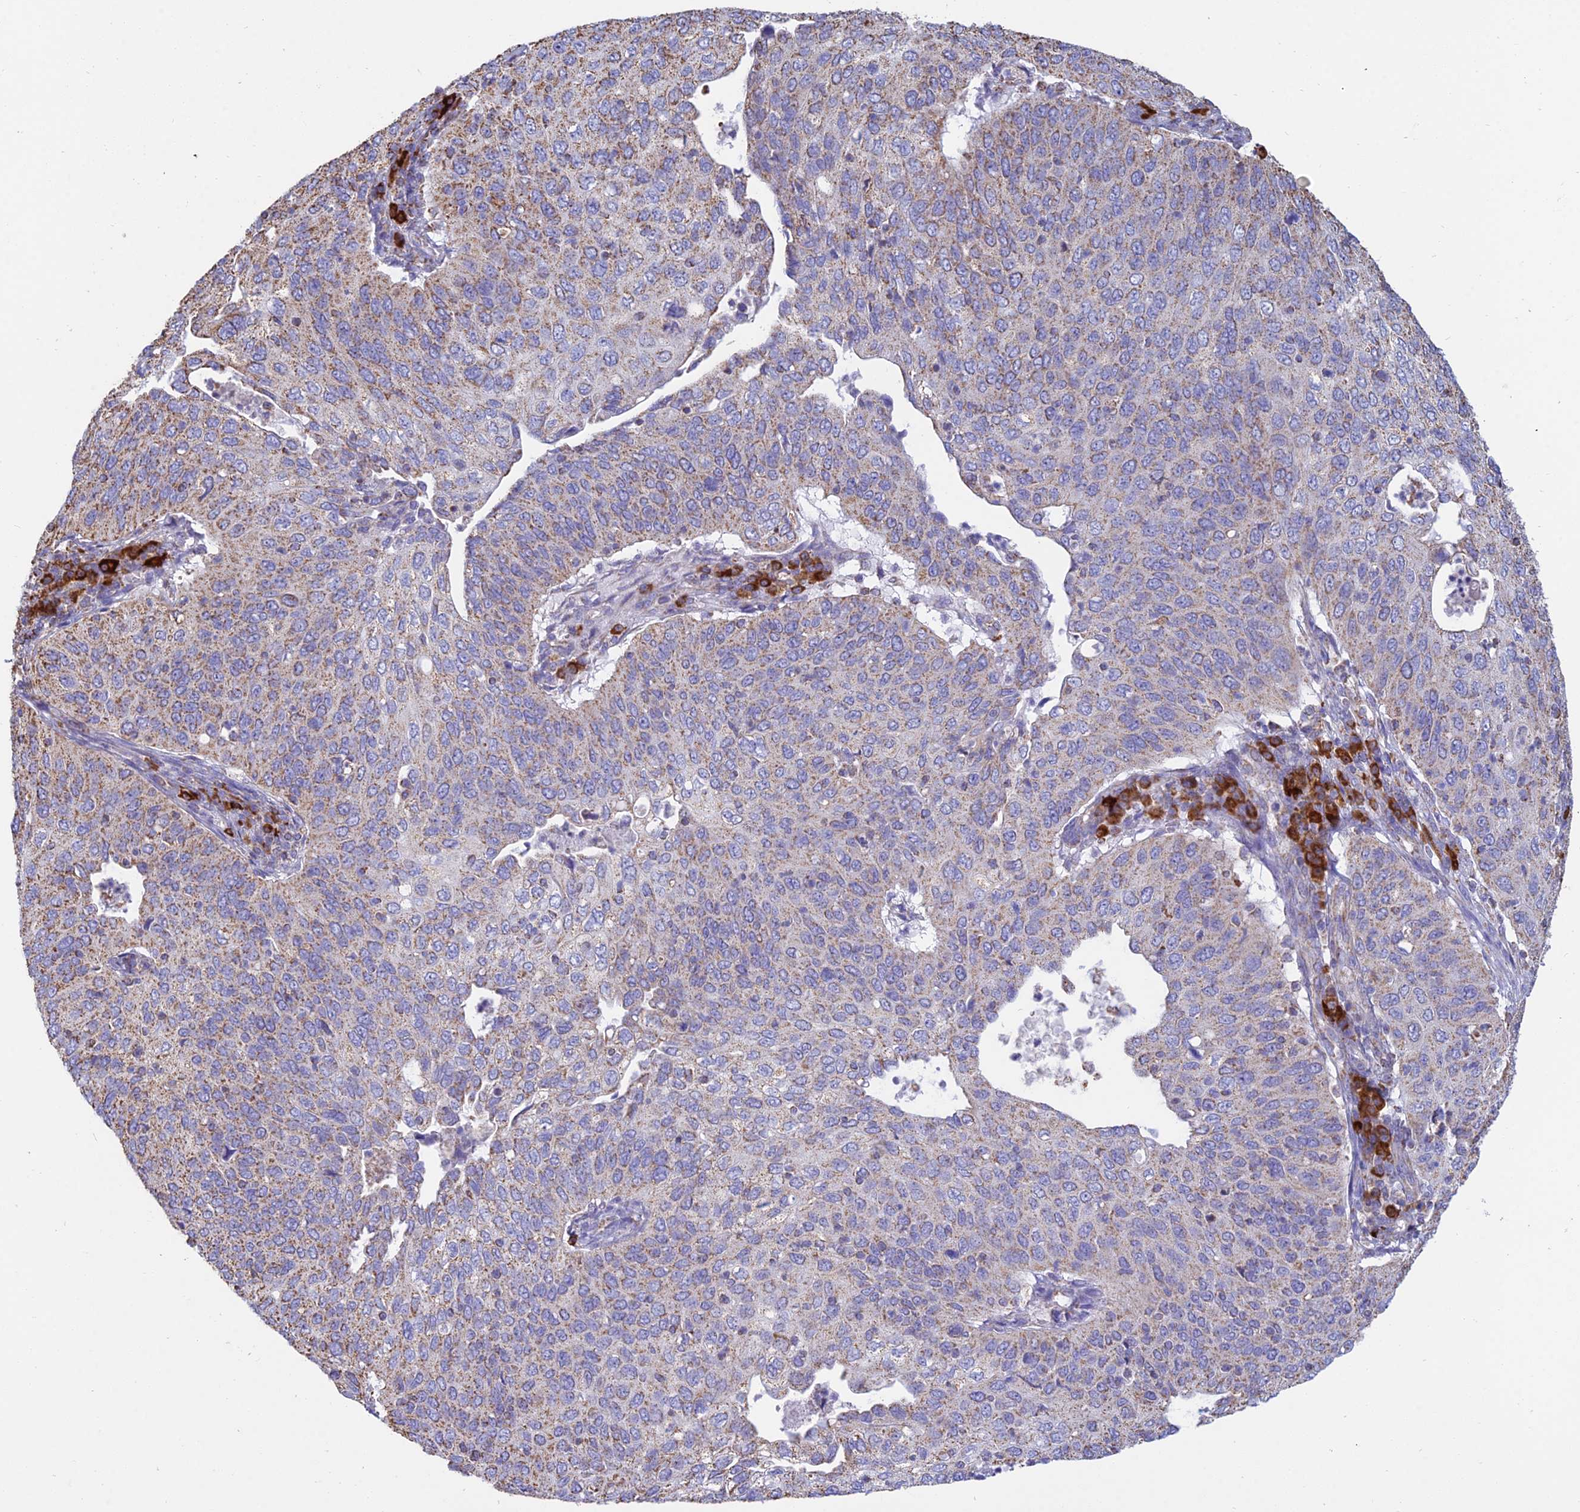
{"staining": {"intensity": "moderate", "quantity": "25%-75%", "location": "cytoplasmic/membranous"}, "tissue": "cervical cancer", "cell_type": "Tumor cells", "image_type": "cancer", "snomed": [{"axis": "morphology", "description": "Squamous cell carcinoma, NOS"}, {"axis": "topography", "description": "Cervix"}], "caption": "A photomicrograph of human cervical squamous cell carcinoma stained for a protein reveals moderate cytoplasmic/membranous brown staining in tumor cells.", "gene": "OR2W3", "patient": {"sex": "female", "age": 36}}